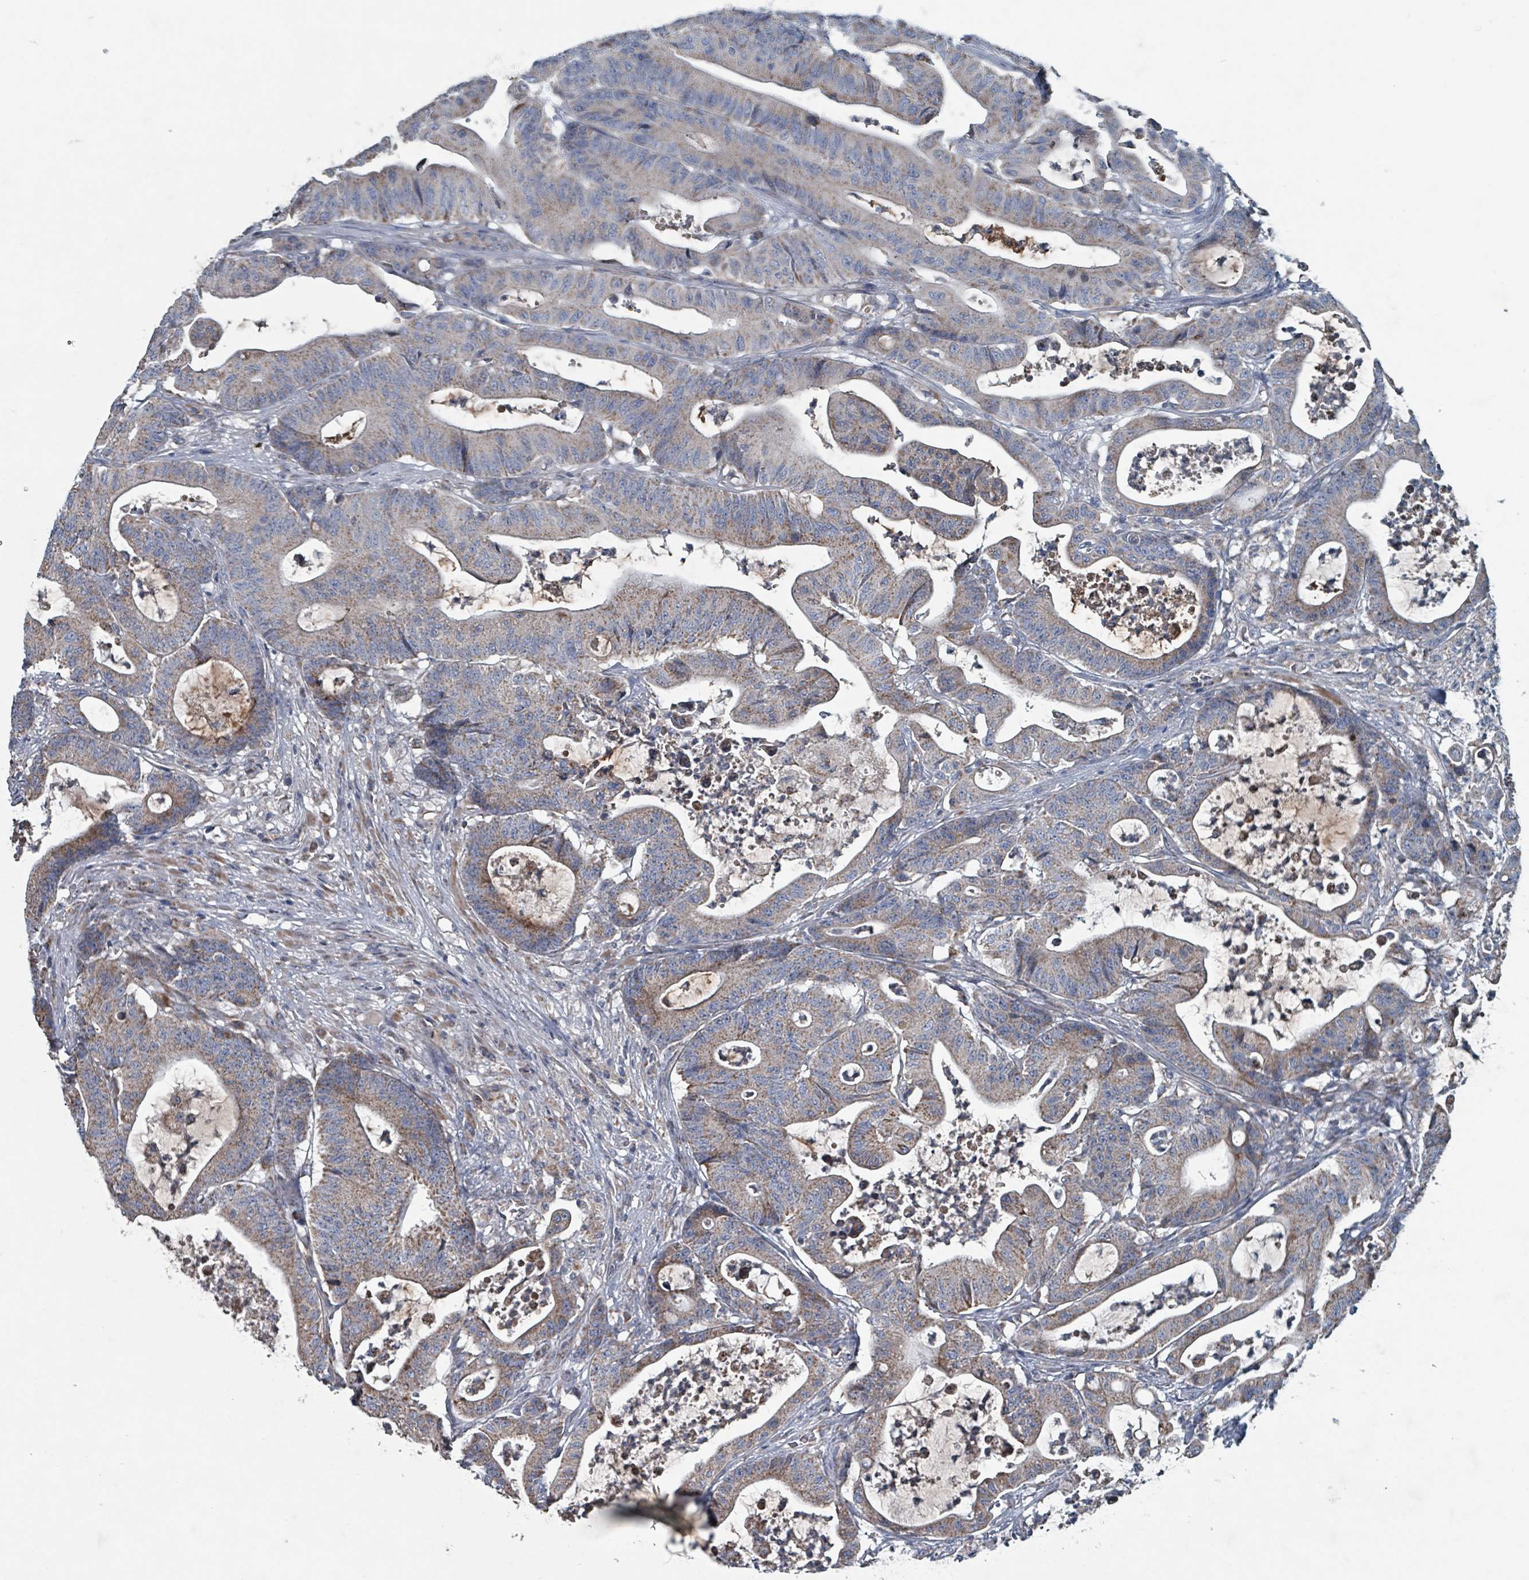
{"staining": {"intensity": "weak", "quantity": "25%-75%", "location": "cytoplasmic/membranous"}, "tissue": "colorectal cancer", "cell_type": "Tumor cells", "image_type": "cancer", "snomed": [{"axis": "morphology", "description": "Adenocarcinoma, NOS"}, {"axis": "topography", "description": "Colon"}], "caption": "Human colorectal cancer stained for a protein (brown) demonstrates weak cytoplasmic/membranous positive expression in approximately 25%-75% of tumor cells.", "gene": "ABHD18", "patient": {"sex": "female", "age": 84}}